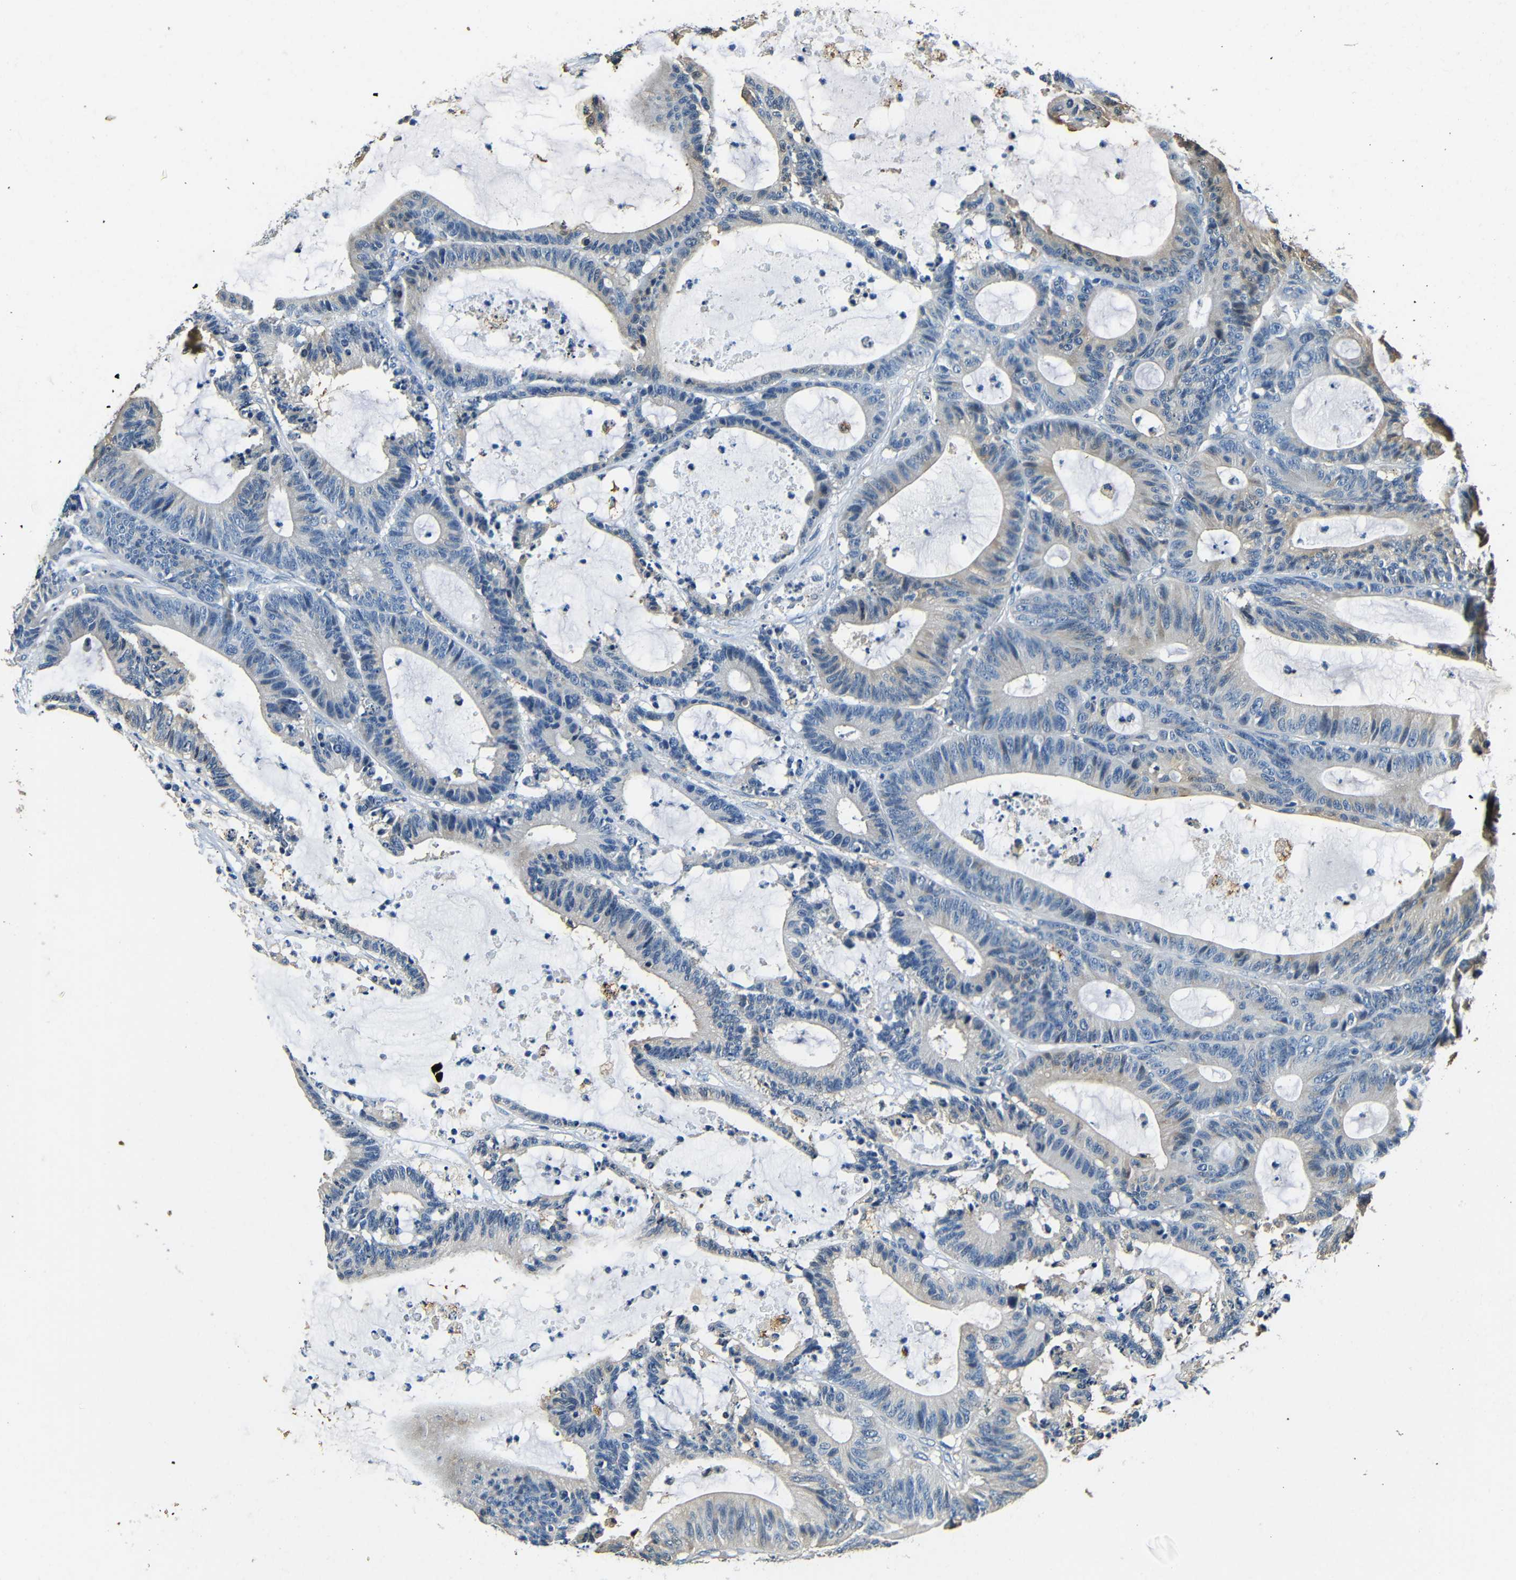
{"staining": {"intensity": "negative", "quantity": "none", "location": "none"}, "tissue": "colorectal cancer", "cell_type": "Tumor cells", "image_type": "cancer", "snomed": [{"axis": "morphology", "description": "Adenocarcinoma, NOS"}, {"axis": "topography", "description": "Colon"}], "caption": "This is an IHC histopathology image of colorectal cancer. There is no expression in tumor cells.", "gene": "FMO5", "patient": {"sex": "female", "age": 84}}